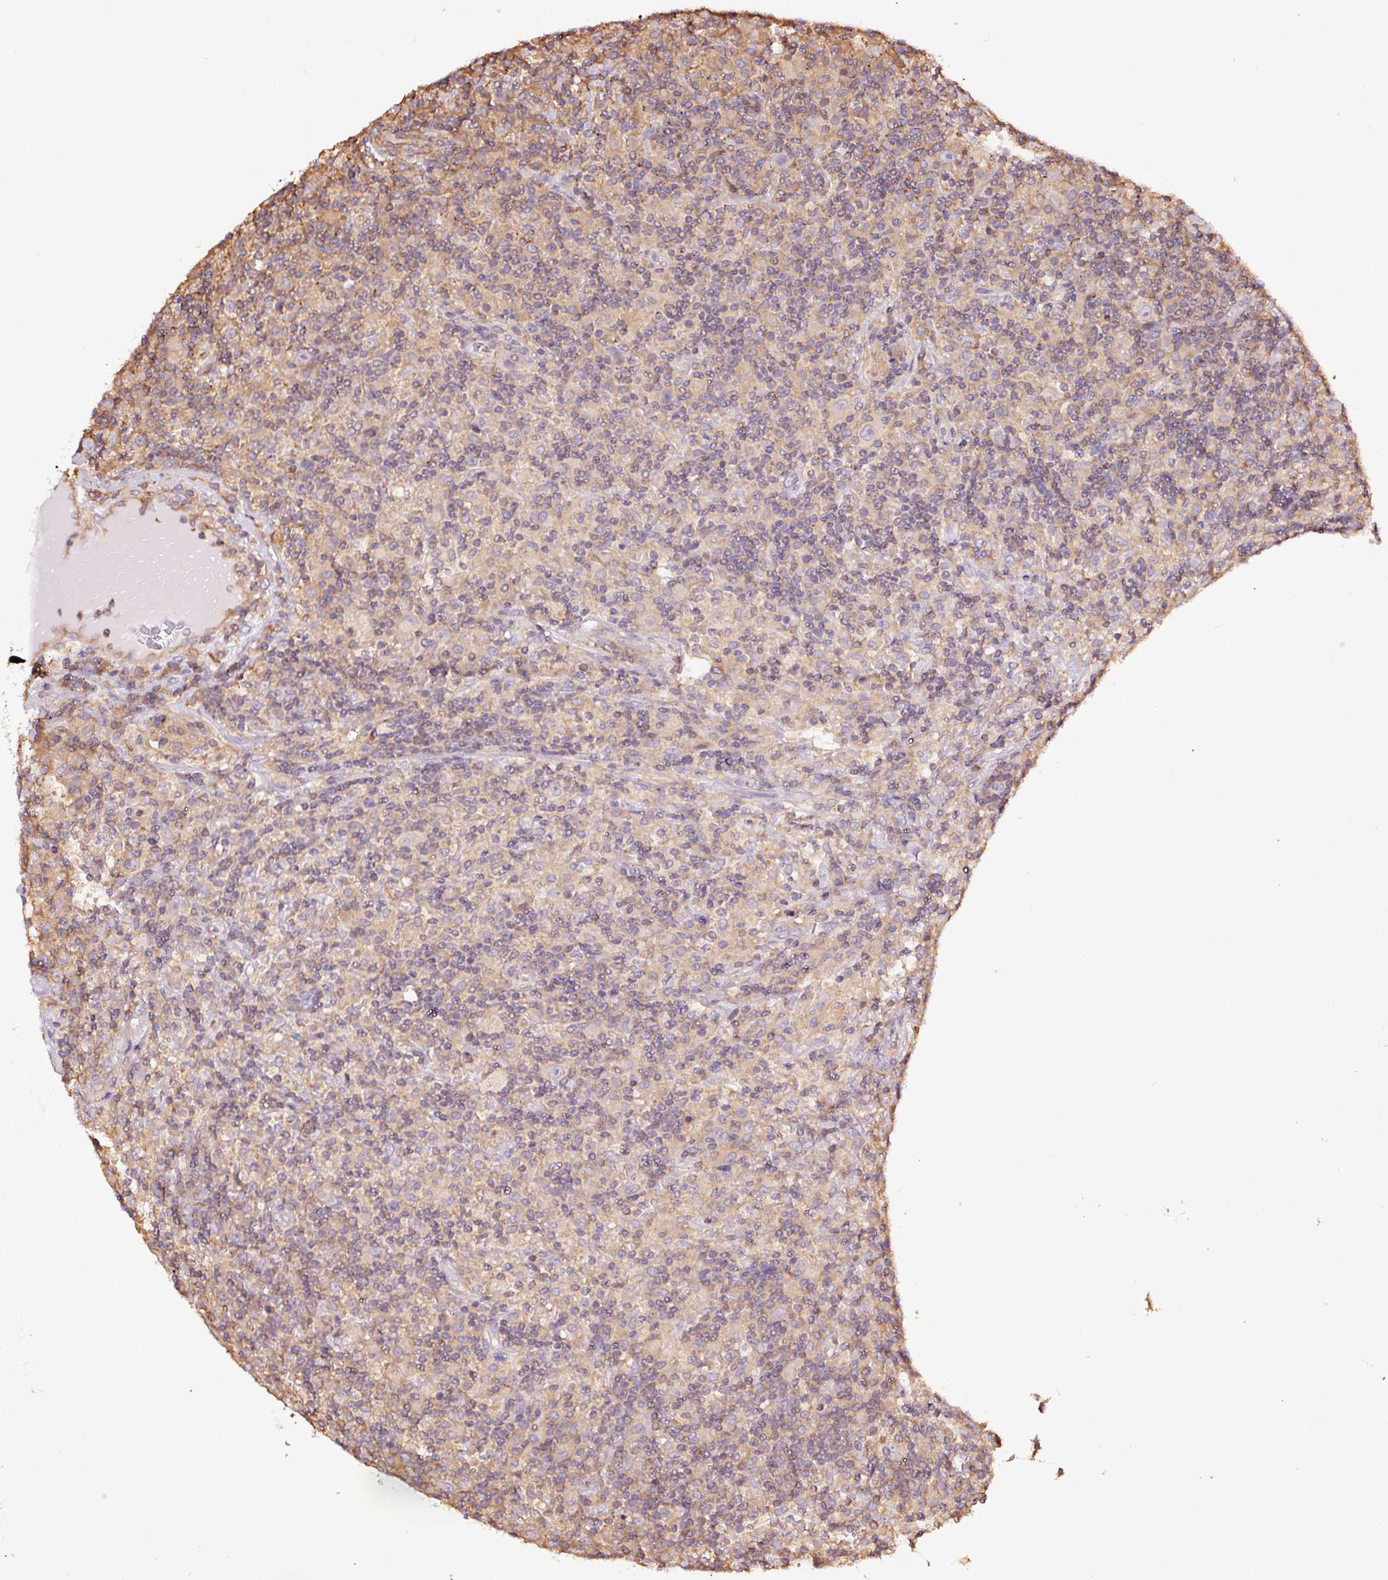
{"staining": {"intensity": "negative", "quantity": "none", "location": "none"}, "tissue": "lymphoma", "cell_type": "Tumor cells", "image_type": "cancer", "snomed": [{"axis": "morphology", "description": "Hodgkin's disease, NOS"}, {"axis": "topography", "description": "Lymph node"}], "caption": "Lymphoma stained for a protein using IHC exhibits no expression tumor cells.", "gene": "METAP1", "patient": {"sex": "male", "age": 70}}